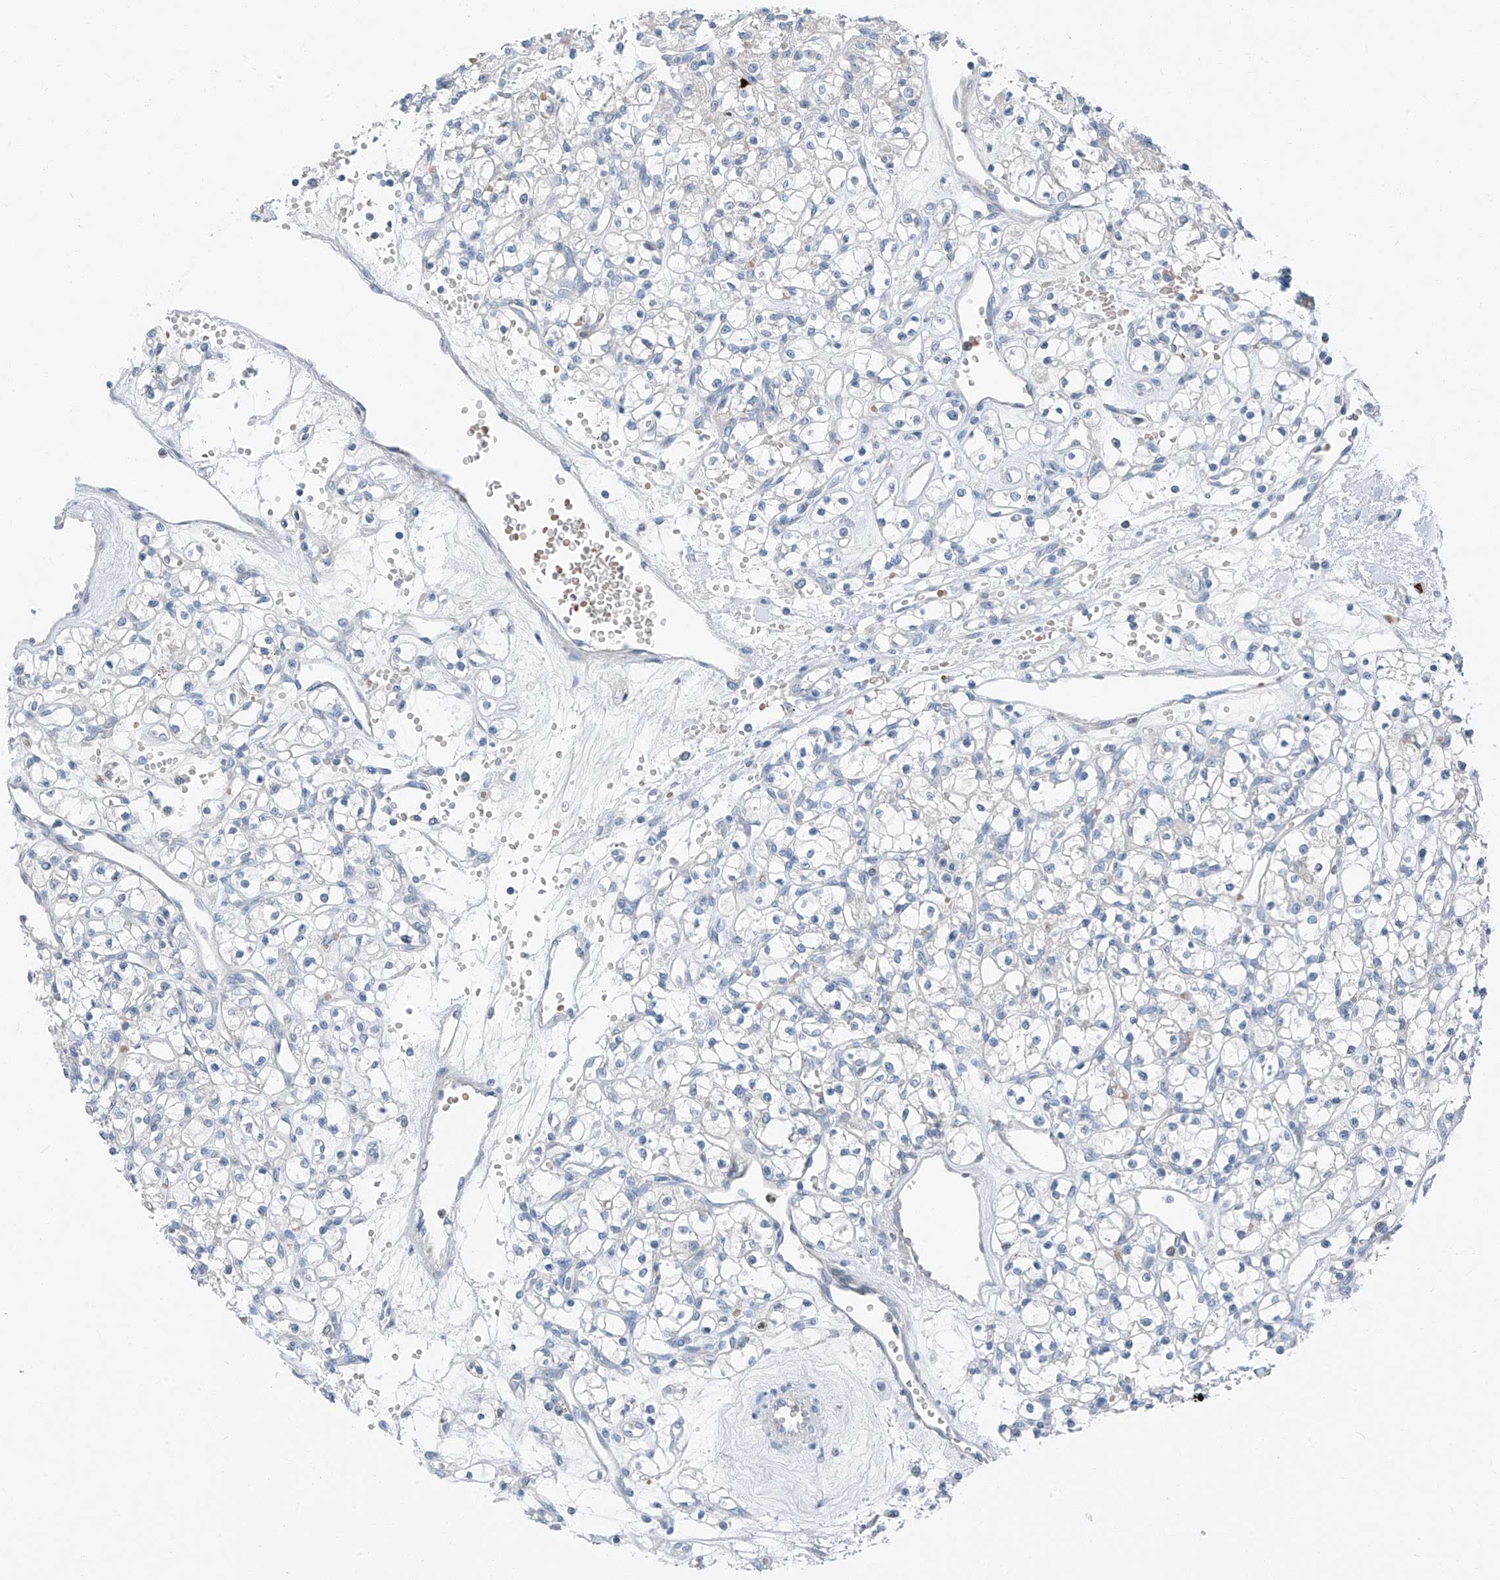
{"staining": {"intensity": "negative", "quantity": "none", "location": "none"}, "tissue": "renal cancer", "cell_type": "Tumor cells", "image_type": "cancer", "snomed": [{"axis": "morphology", "description": "Adenocarcinoma, NOS"}, {"axis": "topography", "description": "Kidney"}], "caption": "Protein analysis of adenocarcinoma (renal) demonstrates no significant expression in tumor cells.", "gene": "CHMP2B", "patient": {"sex": "female", "age": 59}}